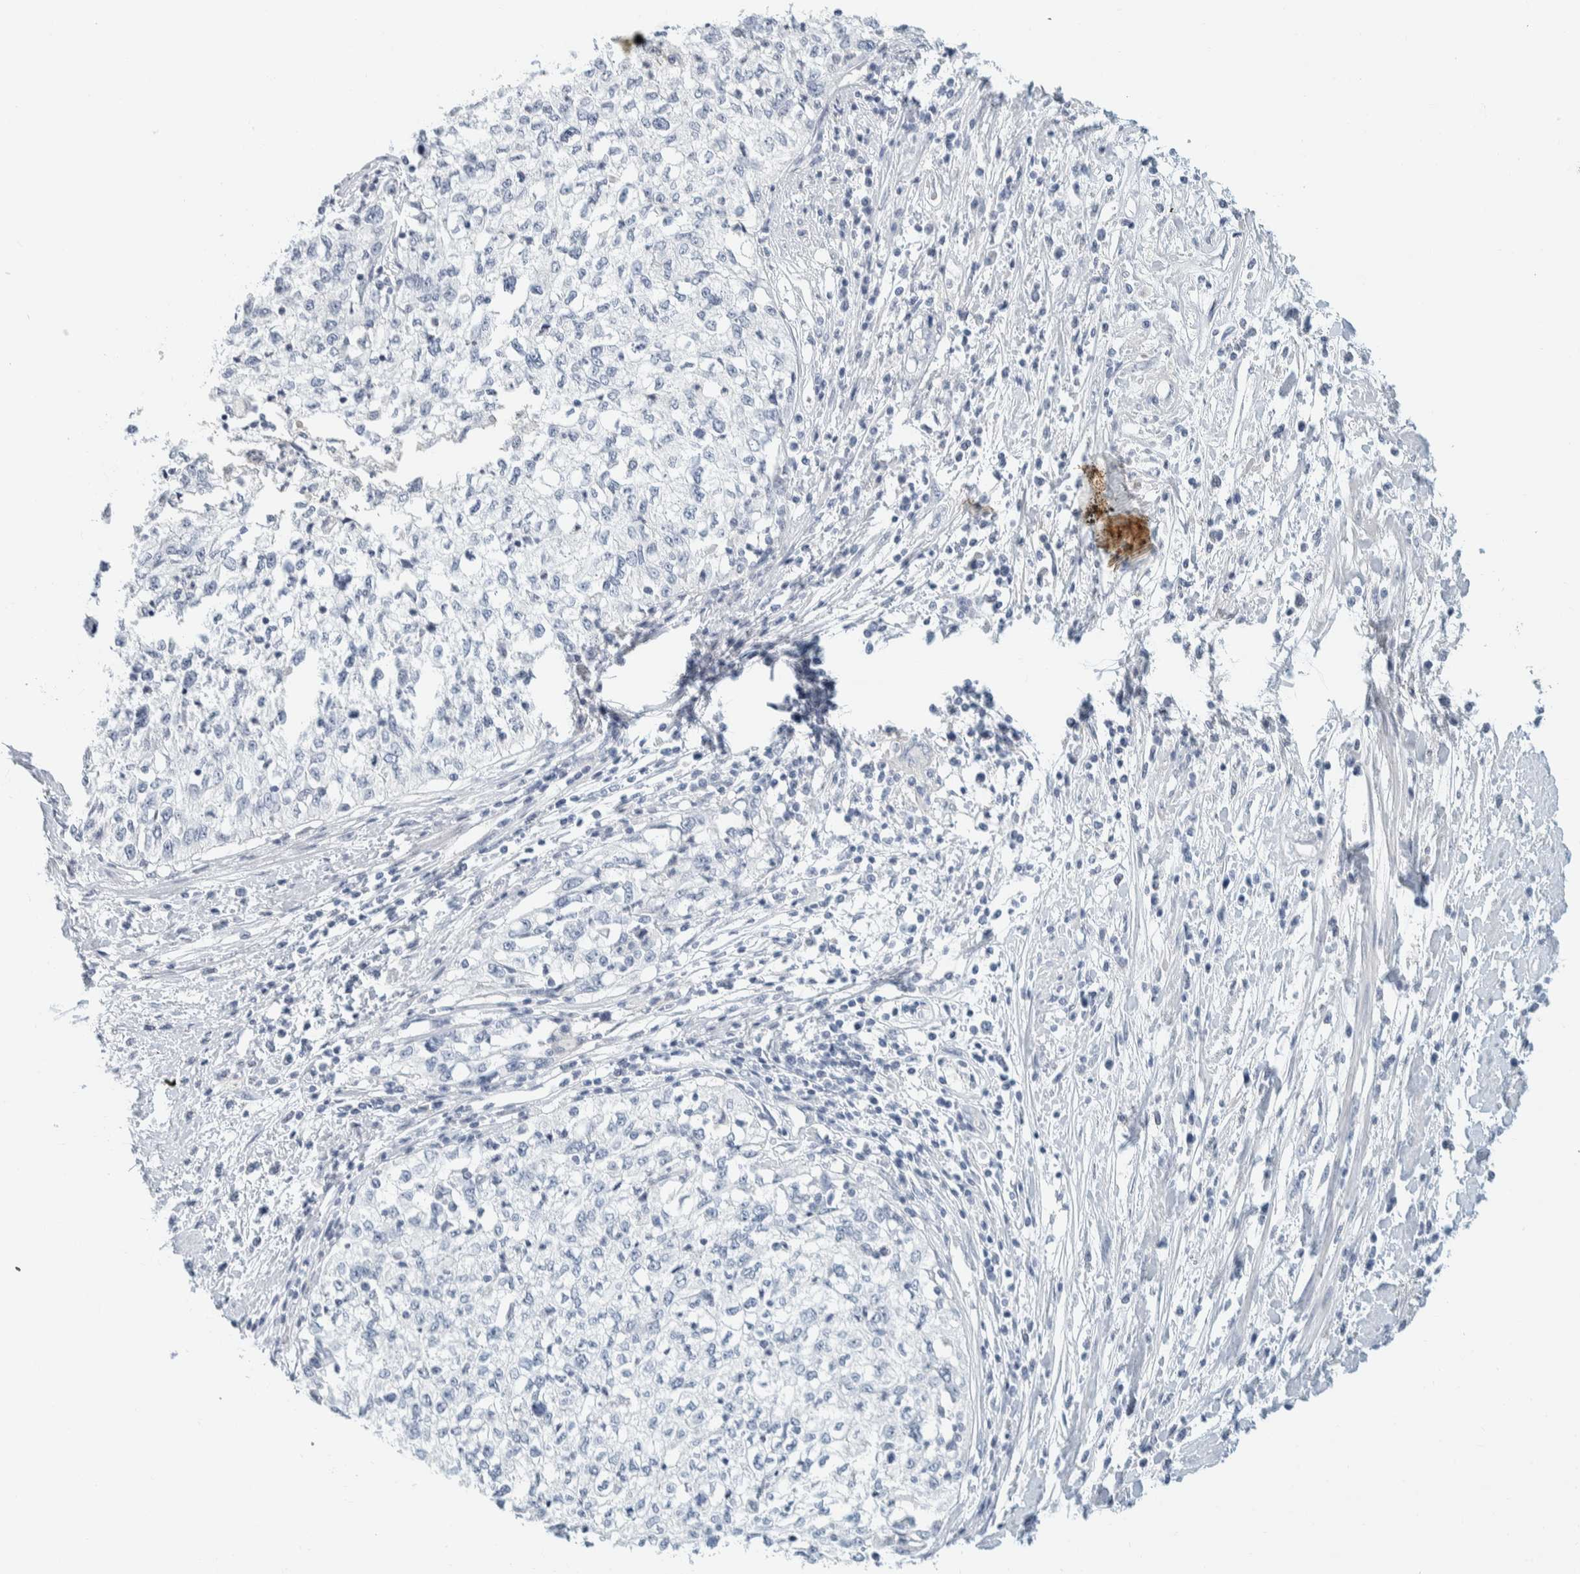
{"staining": {"intensity": "negative", "quantity": "none", "location": "none"}, "tissue": "cervical cancer", "cell_type": "Tumor cells", "image_type": "cancer", "snomed": [{"axis": "morphology", "description": "Squamous cell carcinoma, NOS"}, {"axis": "topography", "description": "Cervix"}], "caption": "IHC image of neoplastic tissue: human squamous cell carcinoma (cervical) stained with DAB displays no significant protein expression in tumor cells. (DAB (3,3'-diaminobenzidine) immunohistochemistry (IHC) with hematoxylin counter stain).", "gene": "ALOX12B", "patient": {"sex": "female", "age": 57}}